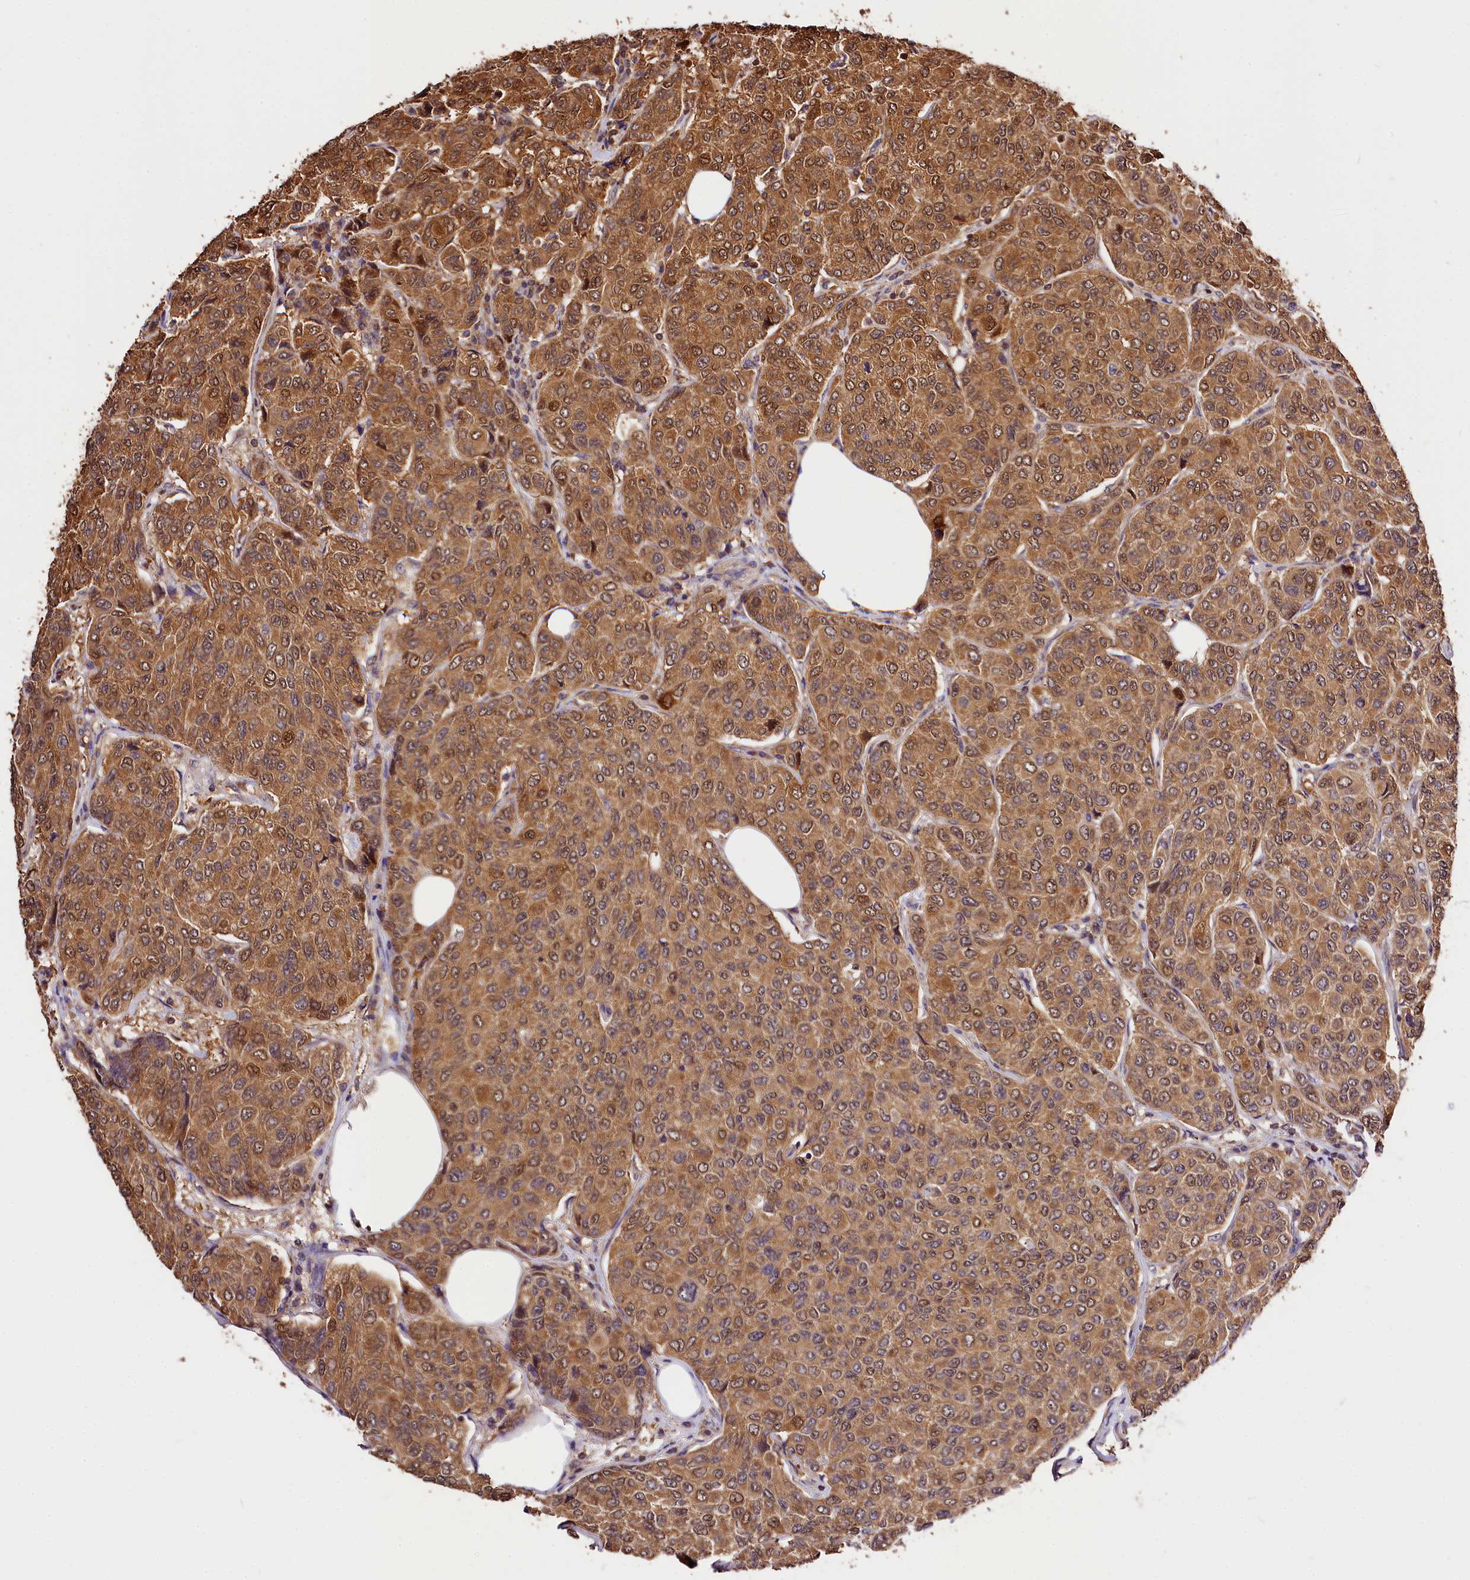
{"staining": {"intensity": "moderate", "quantity": ">75%", "location": "cytoplasmic/membranous,nuclear"}, "tissue": "breast cancer", "cell_type": "Tumor cells", "image_type": "cancer", "snomed": [{"axis": "morphology", "description": "Duct carcinoma"}, {"axis": "topography", "description": "Breast"}], "caption": "DAB (3,3'-diaminobenzidine) immunohistochemical staining of human breast cancer displays moderate cytoplasmic/membranous and nuclear protein staining in about >75% of tumor cells.", "gene": "KPTN", "patient": {"sex": "female", "age": 55}}